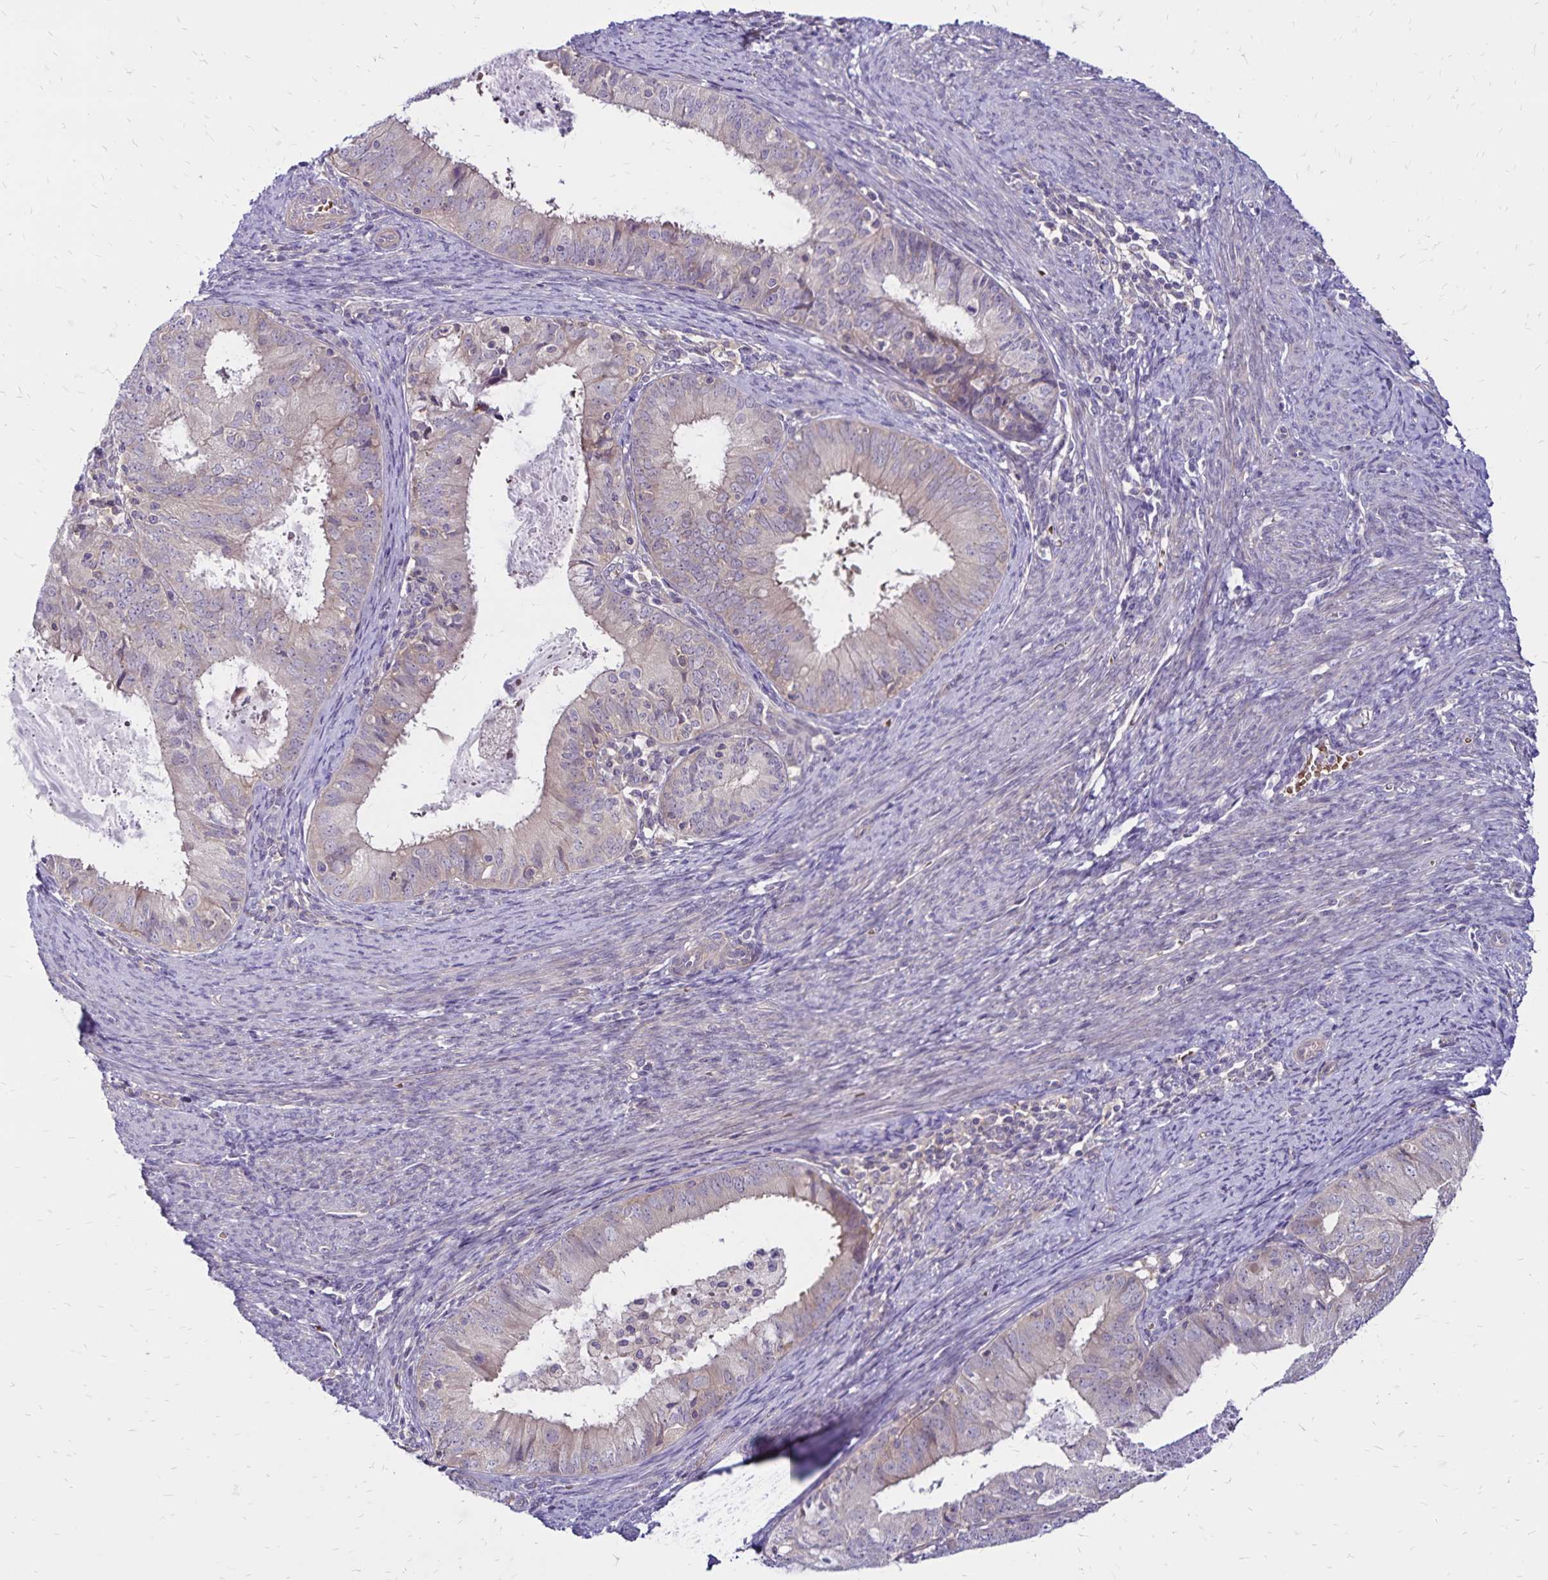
{"staining": {"intensity": "negative", "quantity": "none", "location": "none"}, "tissue": "endometrial cancer", "cell_type": "Tumor cells", "image_type": "cancer", "snomed": [{"axis": "morphology", "description": "Adenocarcinoma, NOS"}, {"axis": "topography", "description": "Endometrium"}], "caption": "There is no significant expression in tumor cells of endometrial cancer (adenocarcinoma). (DAB (3,3'-diaminobenzidine) immunohistochemistry (IHC) visualized using brightfield microscopy, high magnification).", "gene": "FSD1", "patient": {"sex": "female", "age": 57}}